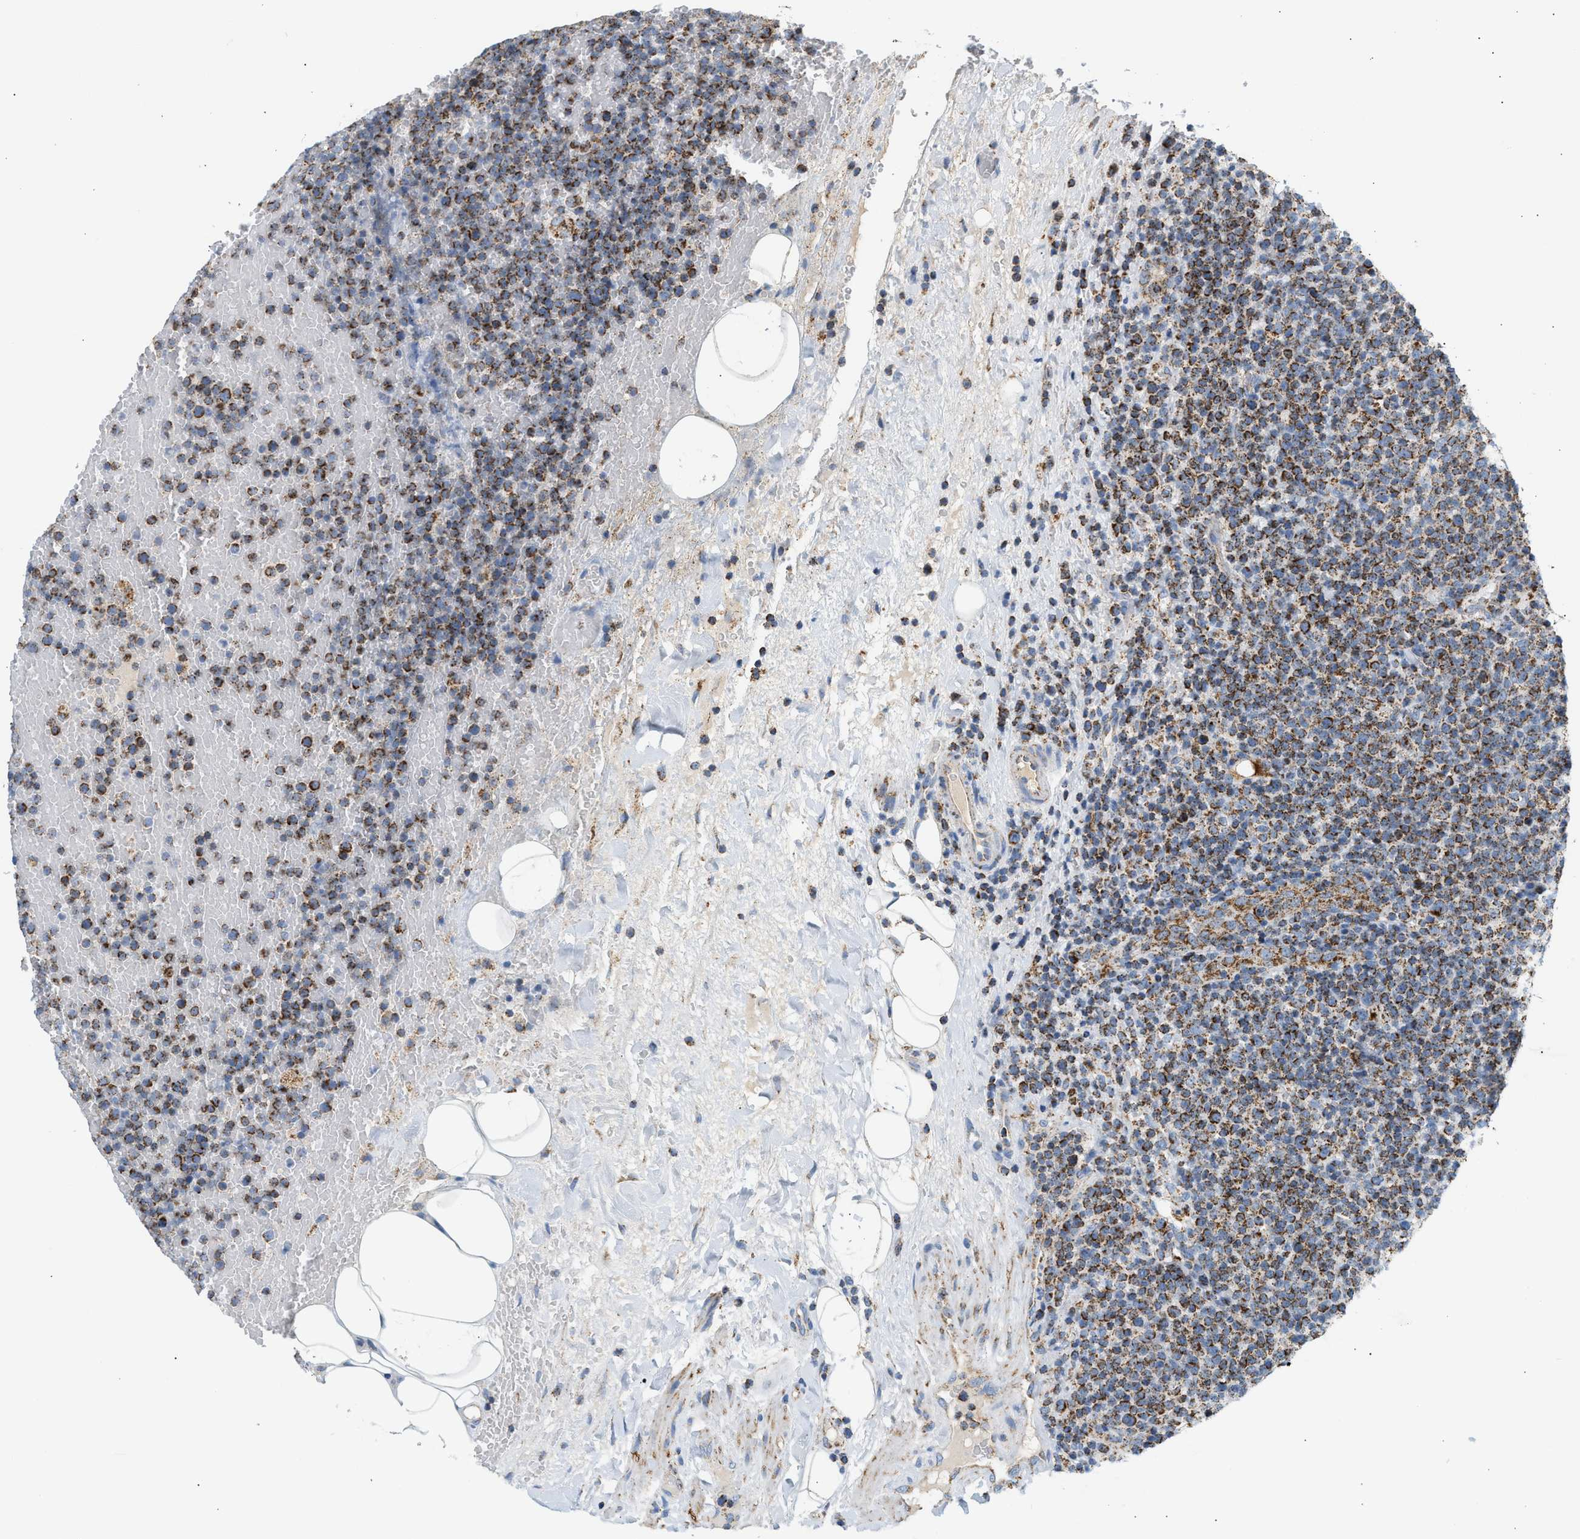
{"staining": {"intensity": "strong", "quantity": ">75%", "location": "cytoplasmic/membranous"}, "tissue": "lymphoma", "cell_type": "Tumor cells", "image_type": "cancer", "snomed": [{"axis": "morphology", "description": "Malignant lymphoma, non-Hodgkin's type, High grade"}, {"axis": "topography", "description": "Lymph node"}], "caption": "A brown stain labels strong cytoplasmic/membranous expression of a protein in malignant lymphoma, non-Hodgkin's type (high-grade) tumor cells.", "gene": "OGDH", "patient": {"sex": "male", "age": 61}}